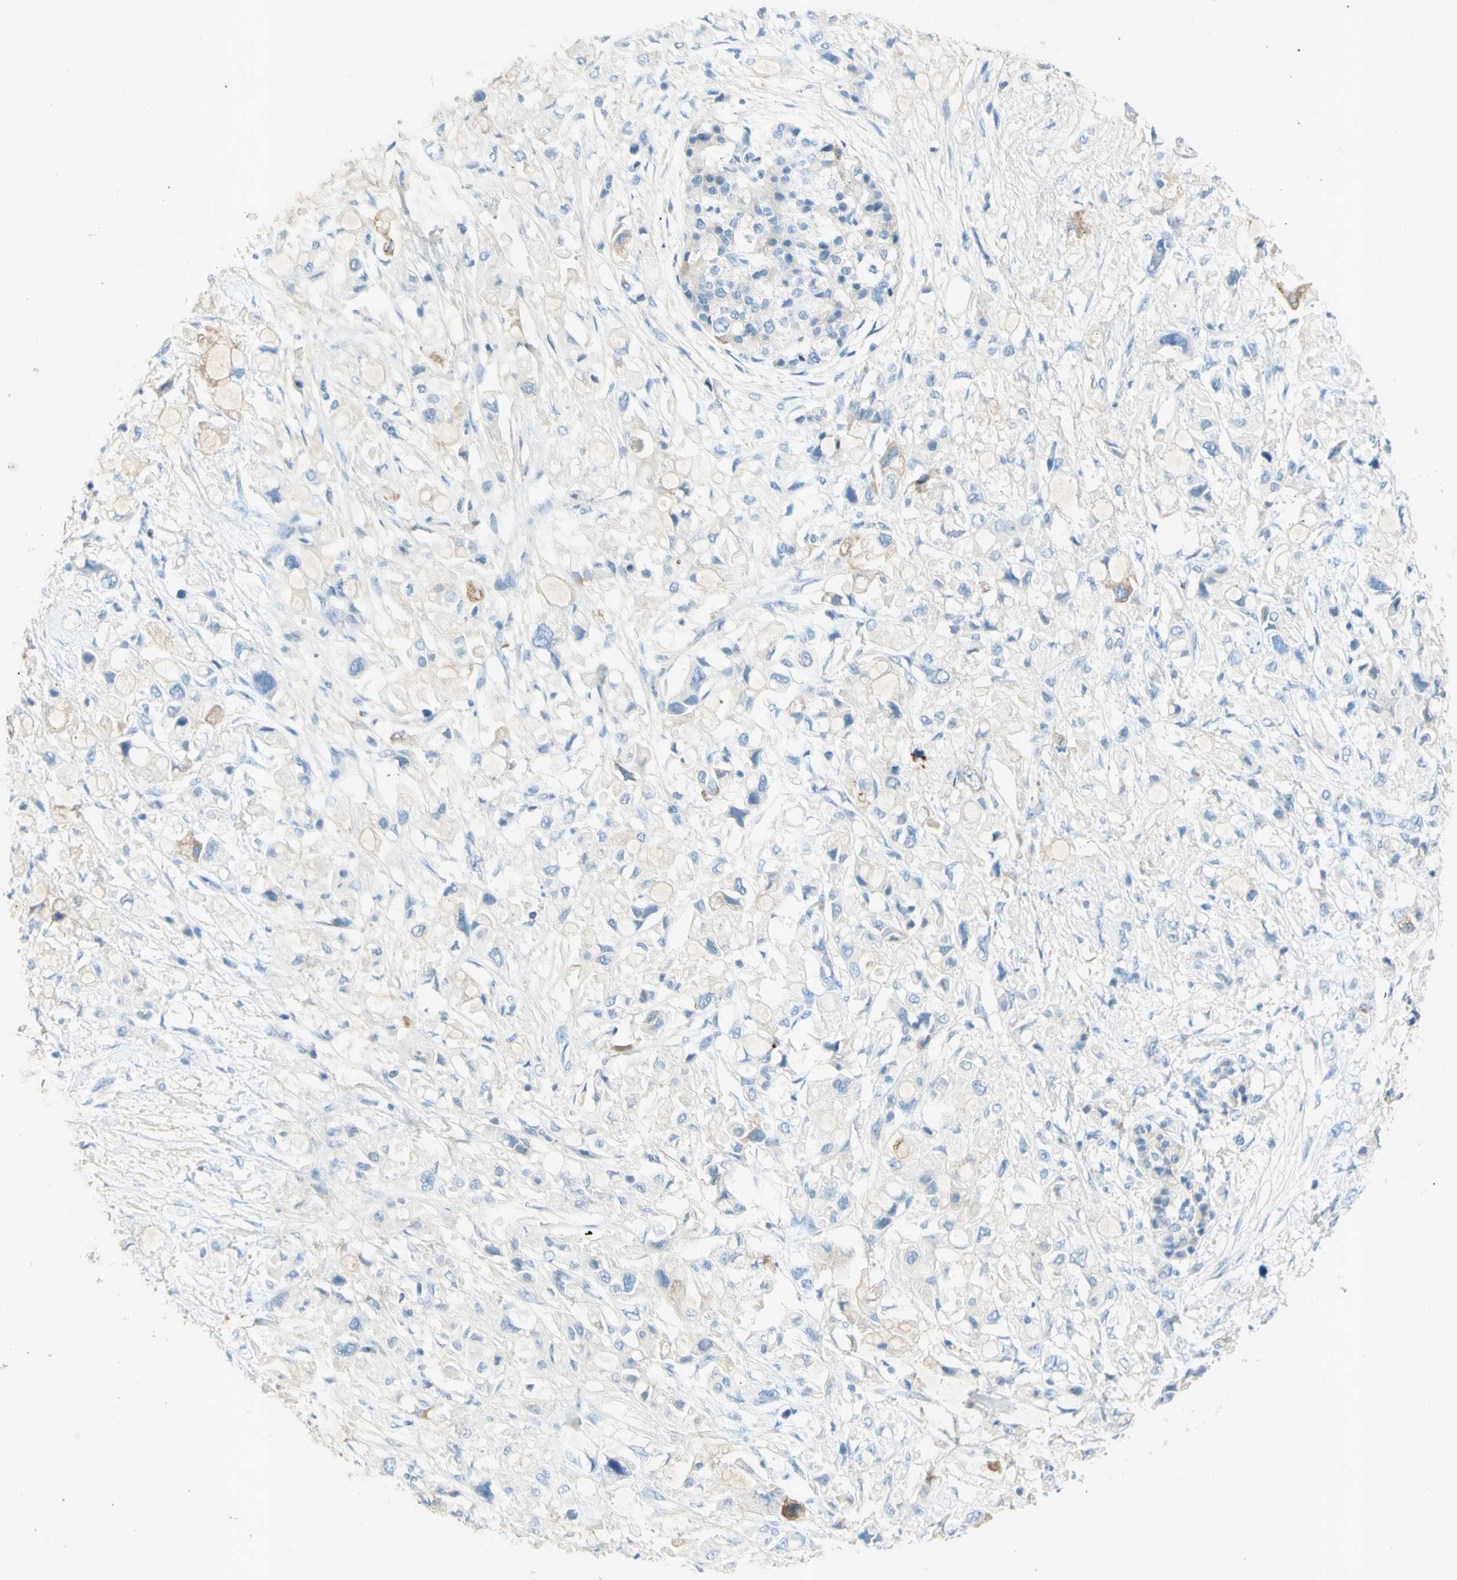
{"staining": {"intensity": "weak", "quantity": "<25%", "location": "cytoplasmic/membranous"}, "tissue": "pancreatic cancer", "cell_type": "Tumor cells", "image_type": "cancer", "snomed": [{"axis": "morphology", "description": "Adenocarcinoma, NOS"}, {"axis": "topography", "description": "Pancreas"}], "caption": "Pancreatic cancer was stained to show a protein in brown. There is no significant expression in tumor cells. Nuclei are stained in blue.", "gene": "GDF15", "patient": {"sex": "female", "age": 56}}